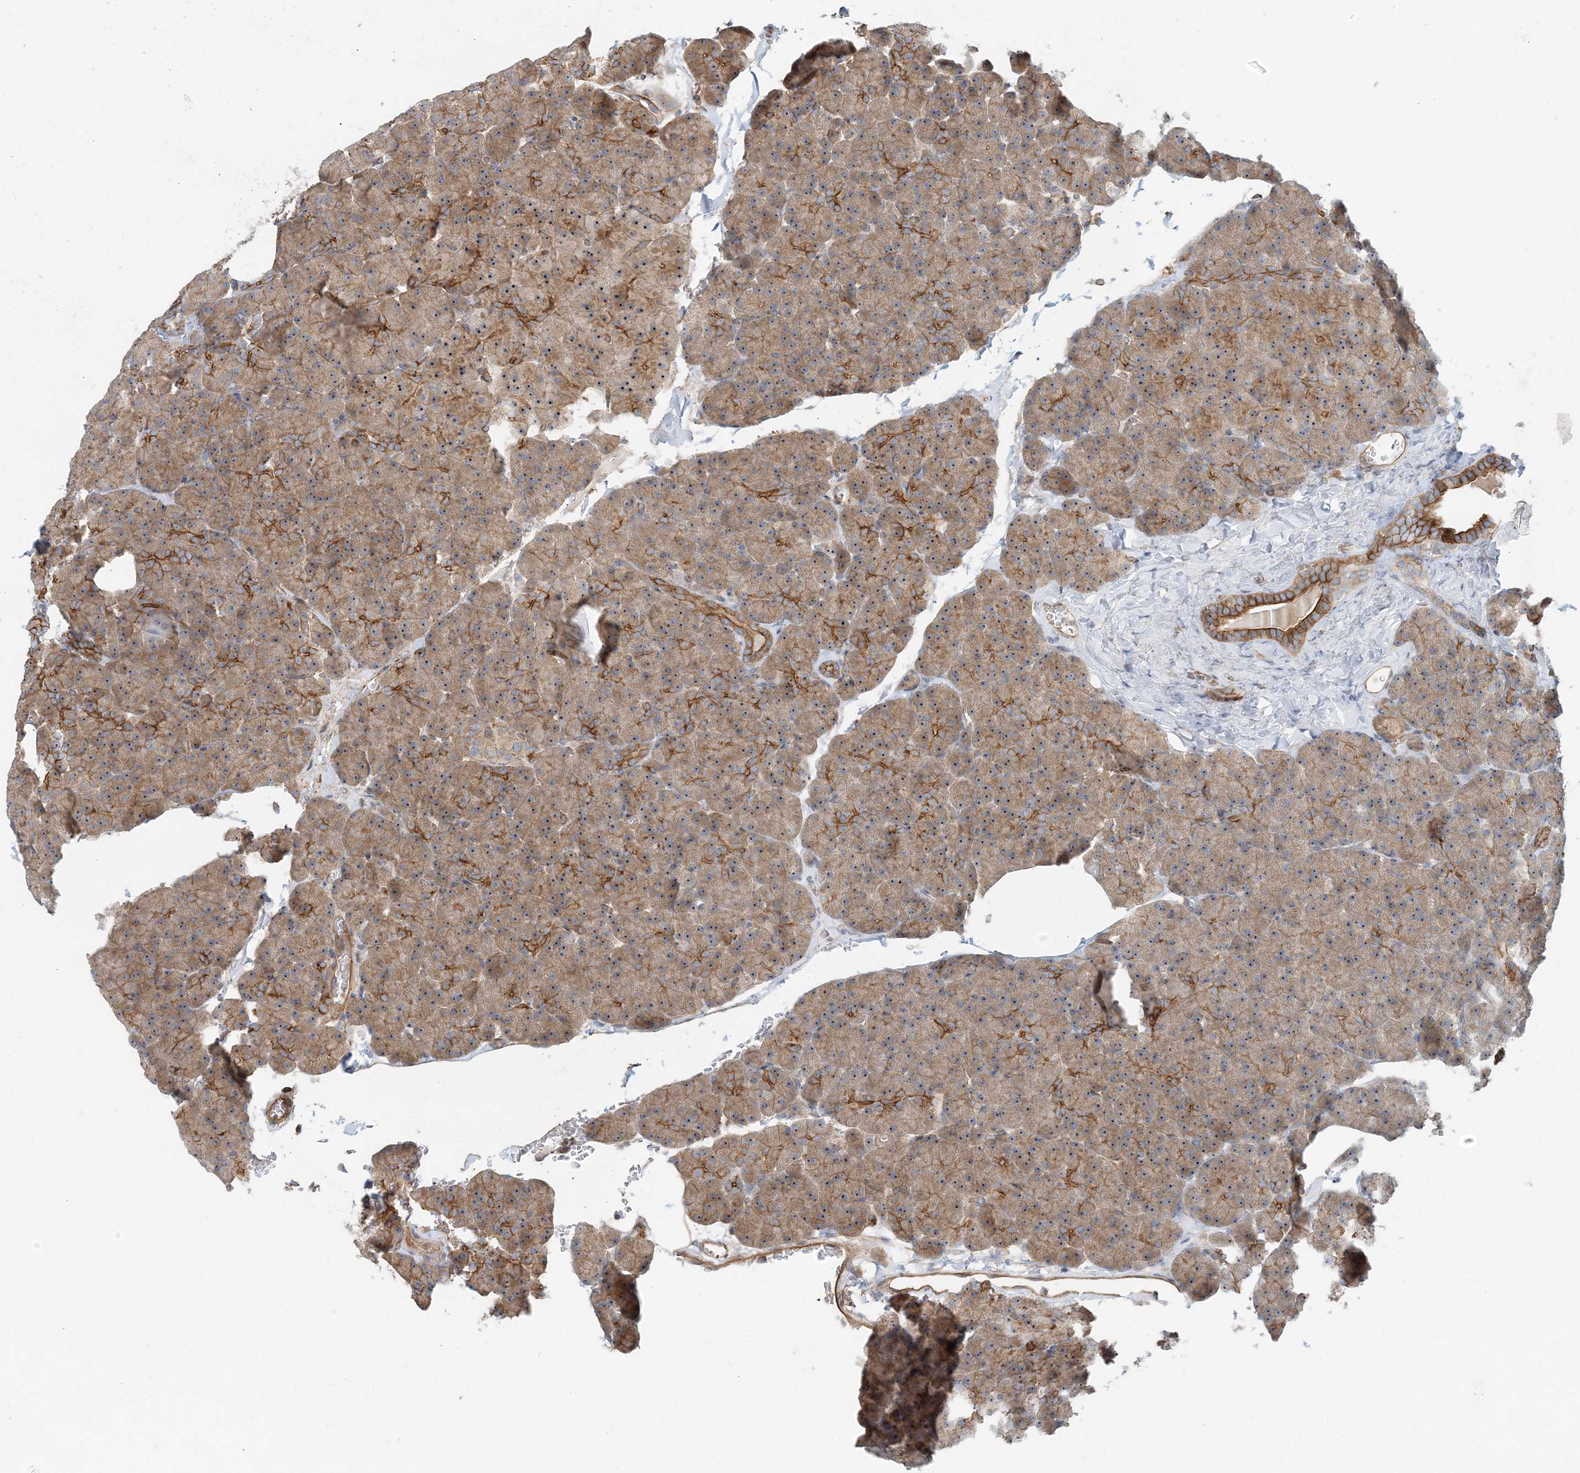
{"staining": {"intensity": "moderate", "quantity": ">75%", "location": "cytoplasmic/membranous,nuclear"}, "tissue": "pancreas", "cell_type": "Exocrine glandular cells", "image_type": "normal", "snomed": [{"axis": "morphology", "description": "Normal tissue, NOS"}, {"axis": "morphology", "description": "Carcinoid, malignant, NOS"}, {"axis": "topography", "description": "Pancreas"}], "caption": "This photomicrograph exhibits normal pancreas stained with IHC to label a protein in brown. The cytoplasmic/membranous,nuclear of exocrine glandular cells show moderate positivity for the protein. Nuclei are counter-stained blue.", "gene": "MYL5", "patient": {"sex": "female", "age": 35}}